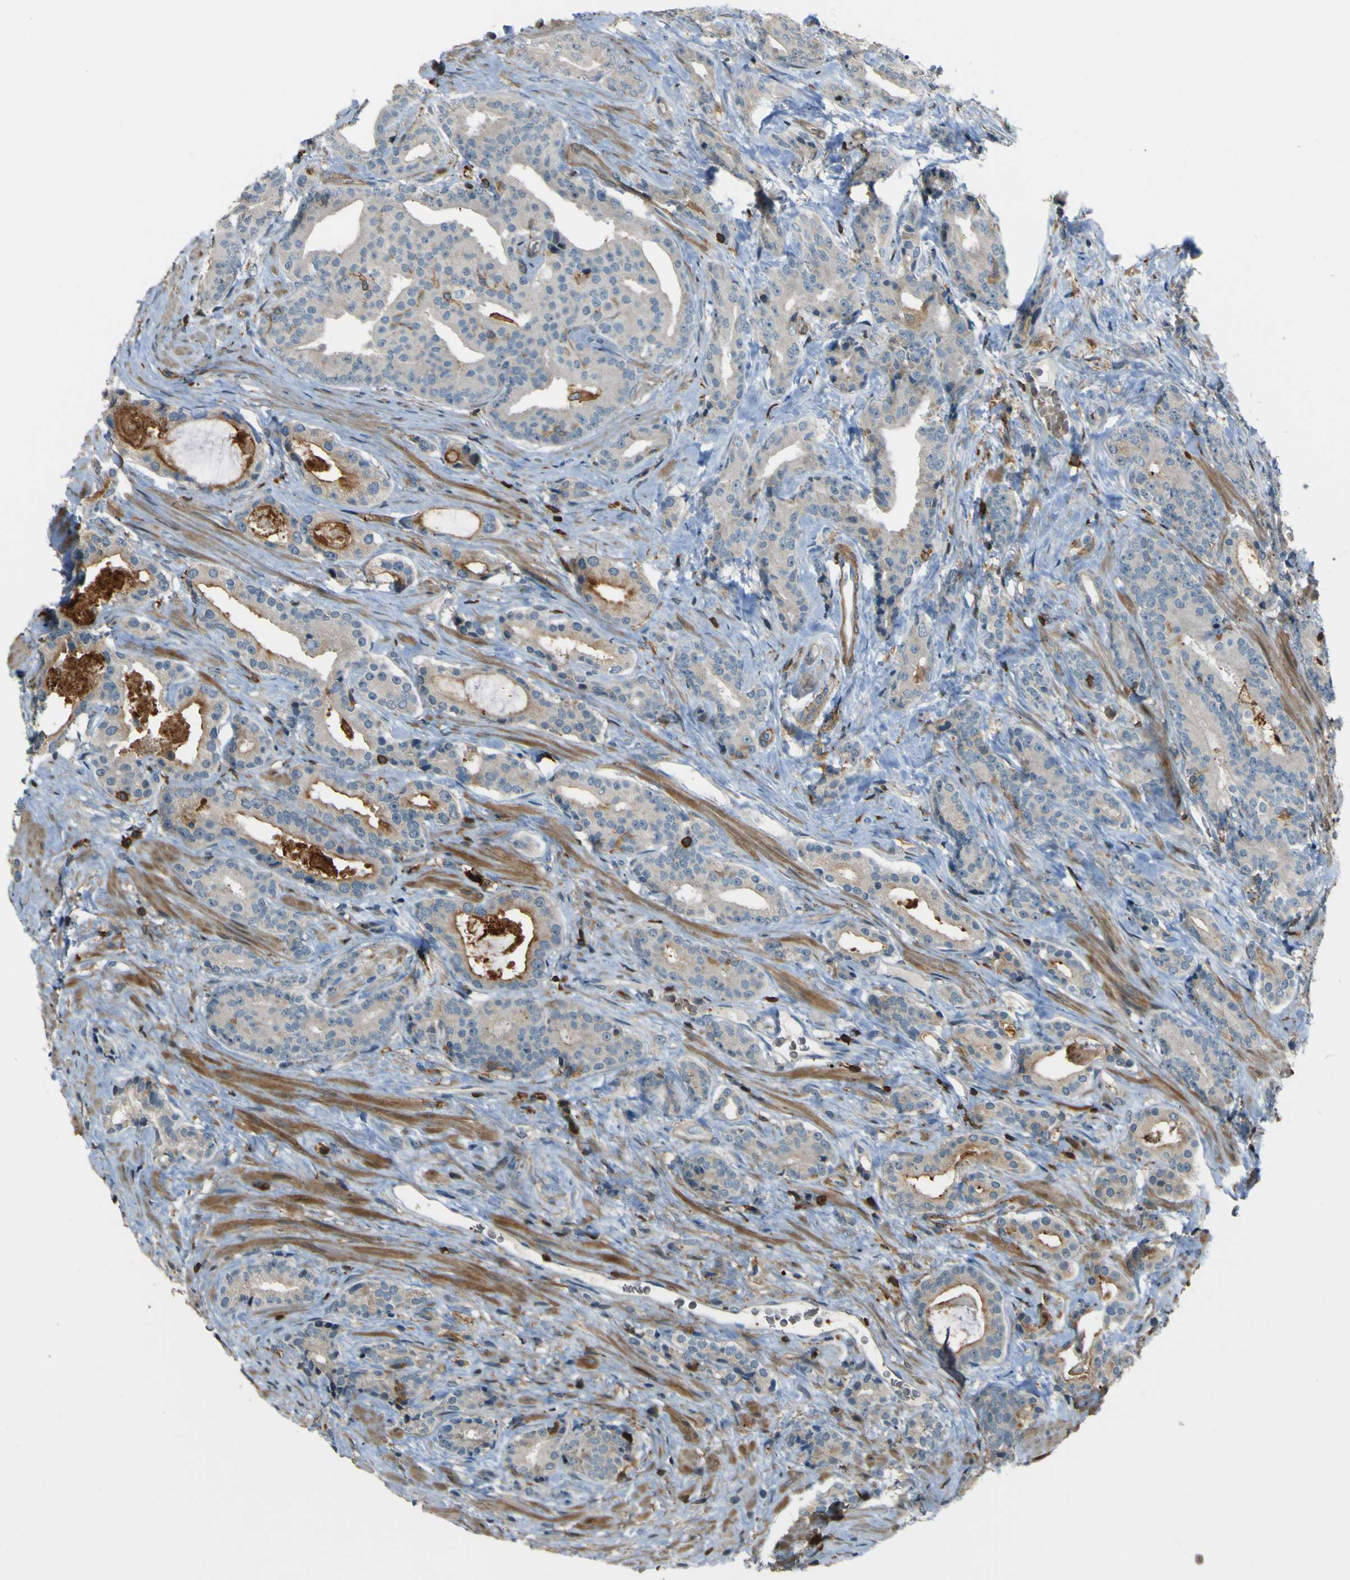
{"staining": {"intensity": "weak", "quantity": ">75%", "location": "cytoplasmic/membranous"}, "tissue": "prostate cancer", "cell_type": "Tumor cells", "image_type": "cancer", "snomed": [{"axis": "morphology", "description": "Adenocarcinoma, High grade"}, {"axis": "topography", "description": "Prostate"}], "caption": "A histopathology image showing weak cytoplasmic/membranous expression in approximately >75% of tumor cells in prostate cancer (adenocarcinoma (high-grade)), as visualized by brown immunohistochemical staining.", "gene": "PCDHB5", "patient": {"sex": "male", "age": 71}}